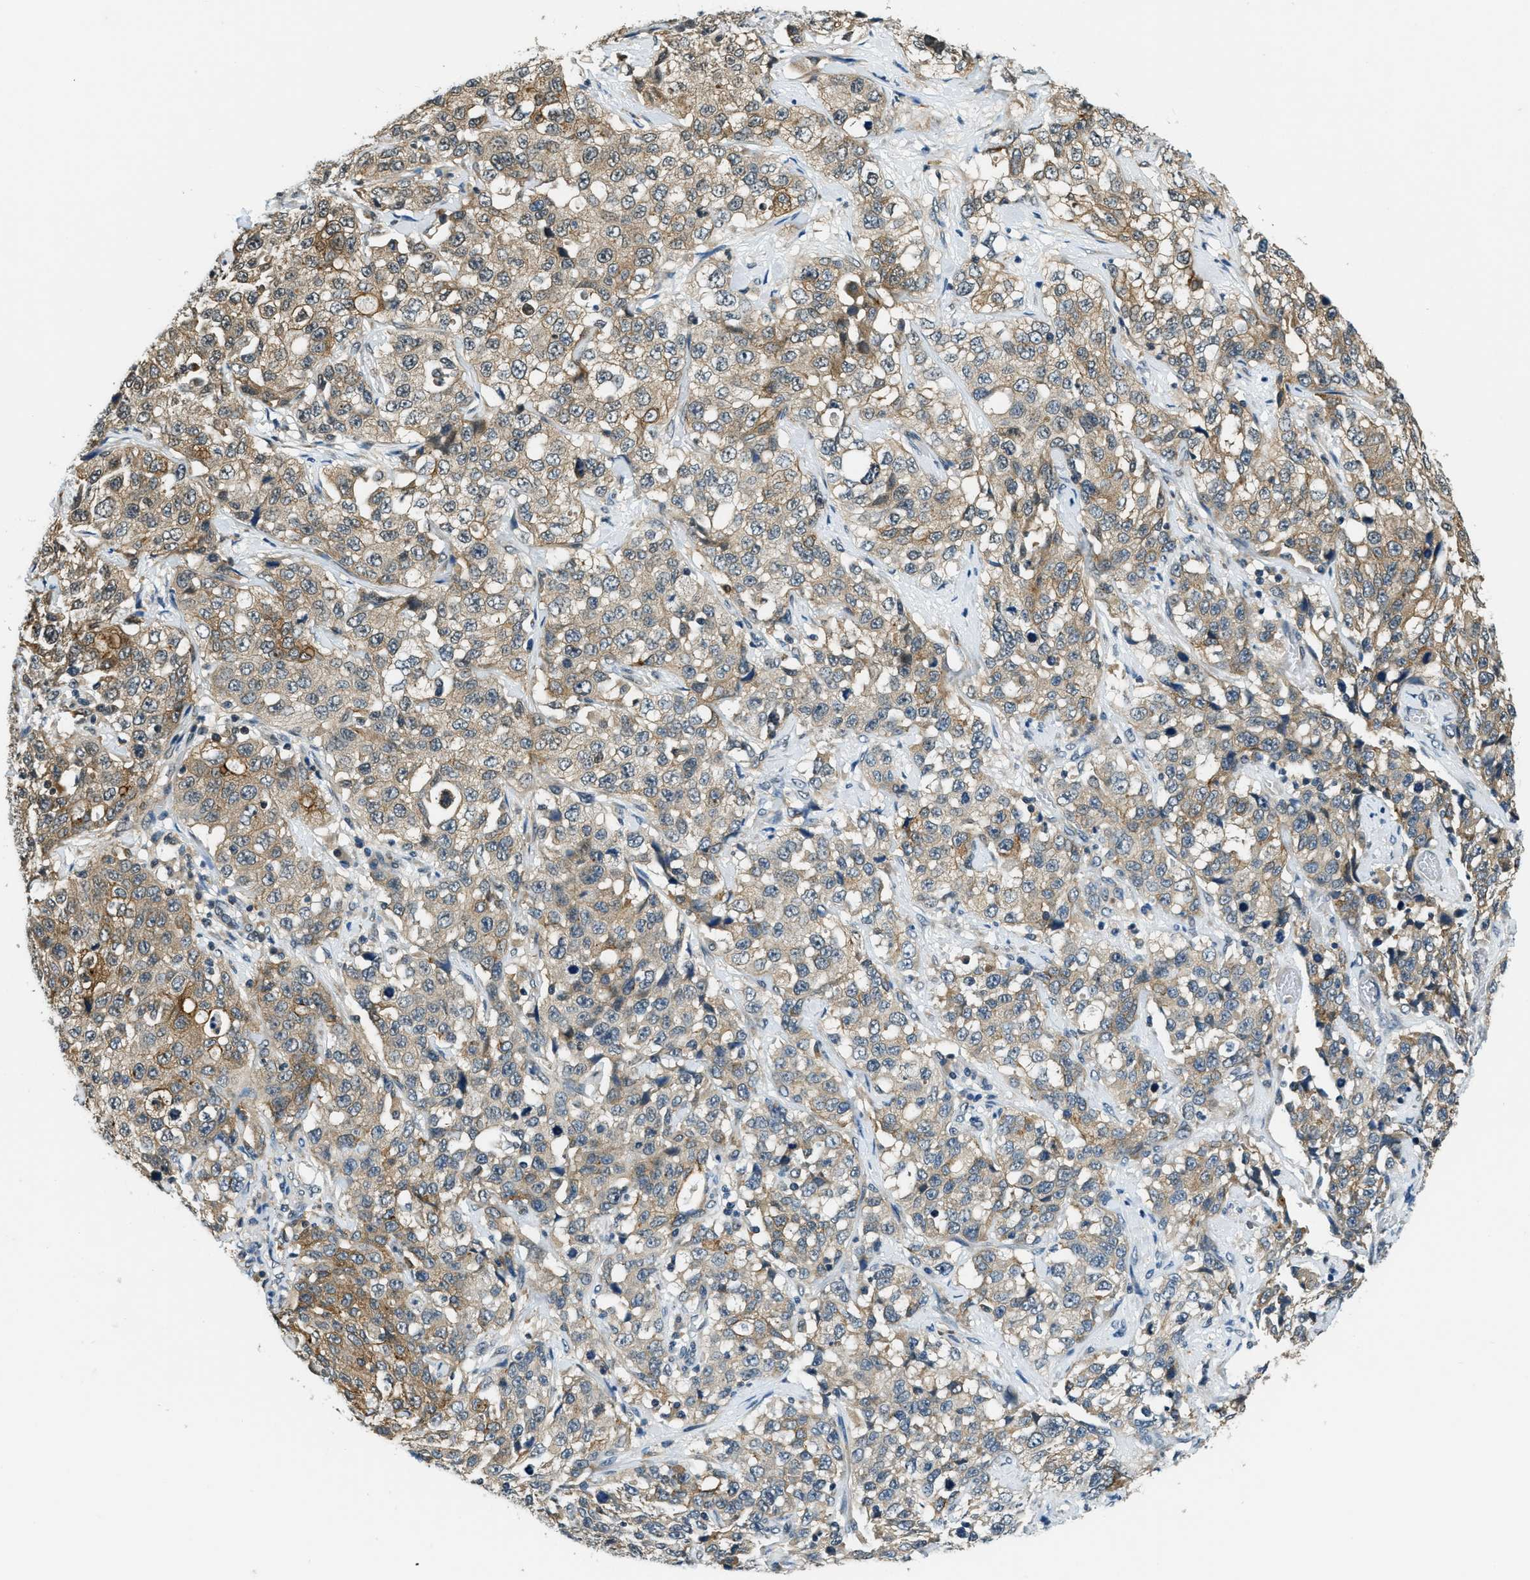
{"staining": {"intensity": "weak", "quantity": ">75%", "location": "cytoplasmic/membranous"}, "tissue": "stomach cancer", "cell_type": "Tumor cells", "image_type": "cancer", "snomed": [{"axis": "morphology", "description": "Normal tissue, NOS"}, {"axis": "morphology", "description": "Adenocarcinoma, NOS"}, {"axis": "topography", "description": "Stomach"}], "caption": "Tumor cells display low levels of weak cytoplasmic/membranous staining in about >75% of cells in human stomach cancer (adenocarcinoma).", "gene": "RAB11FIP1", "patient": {"sex": "male", "age": 48}}